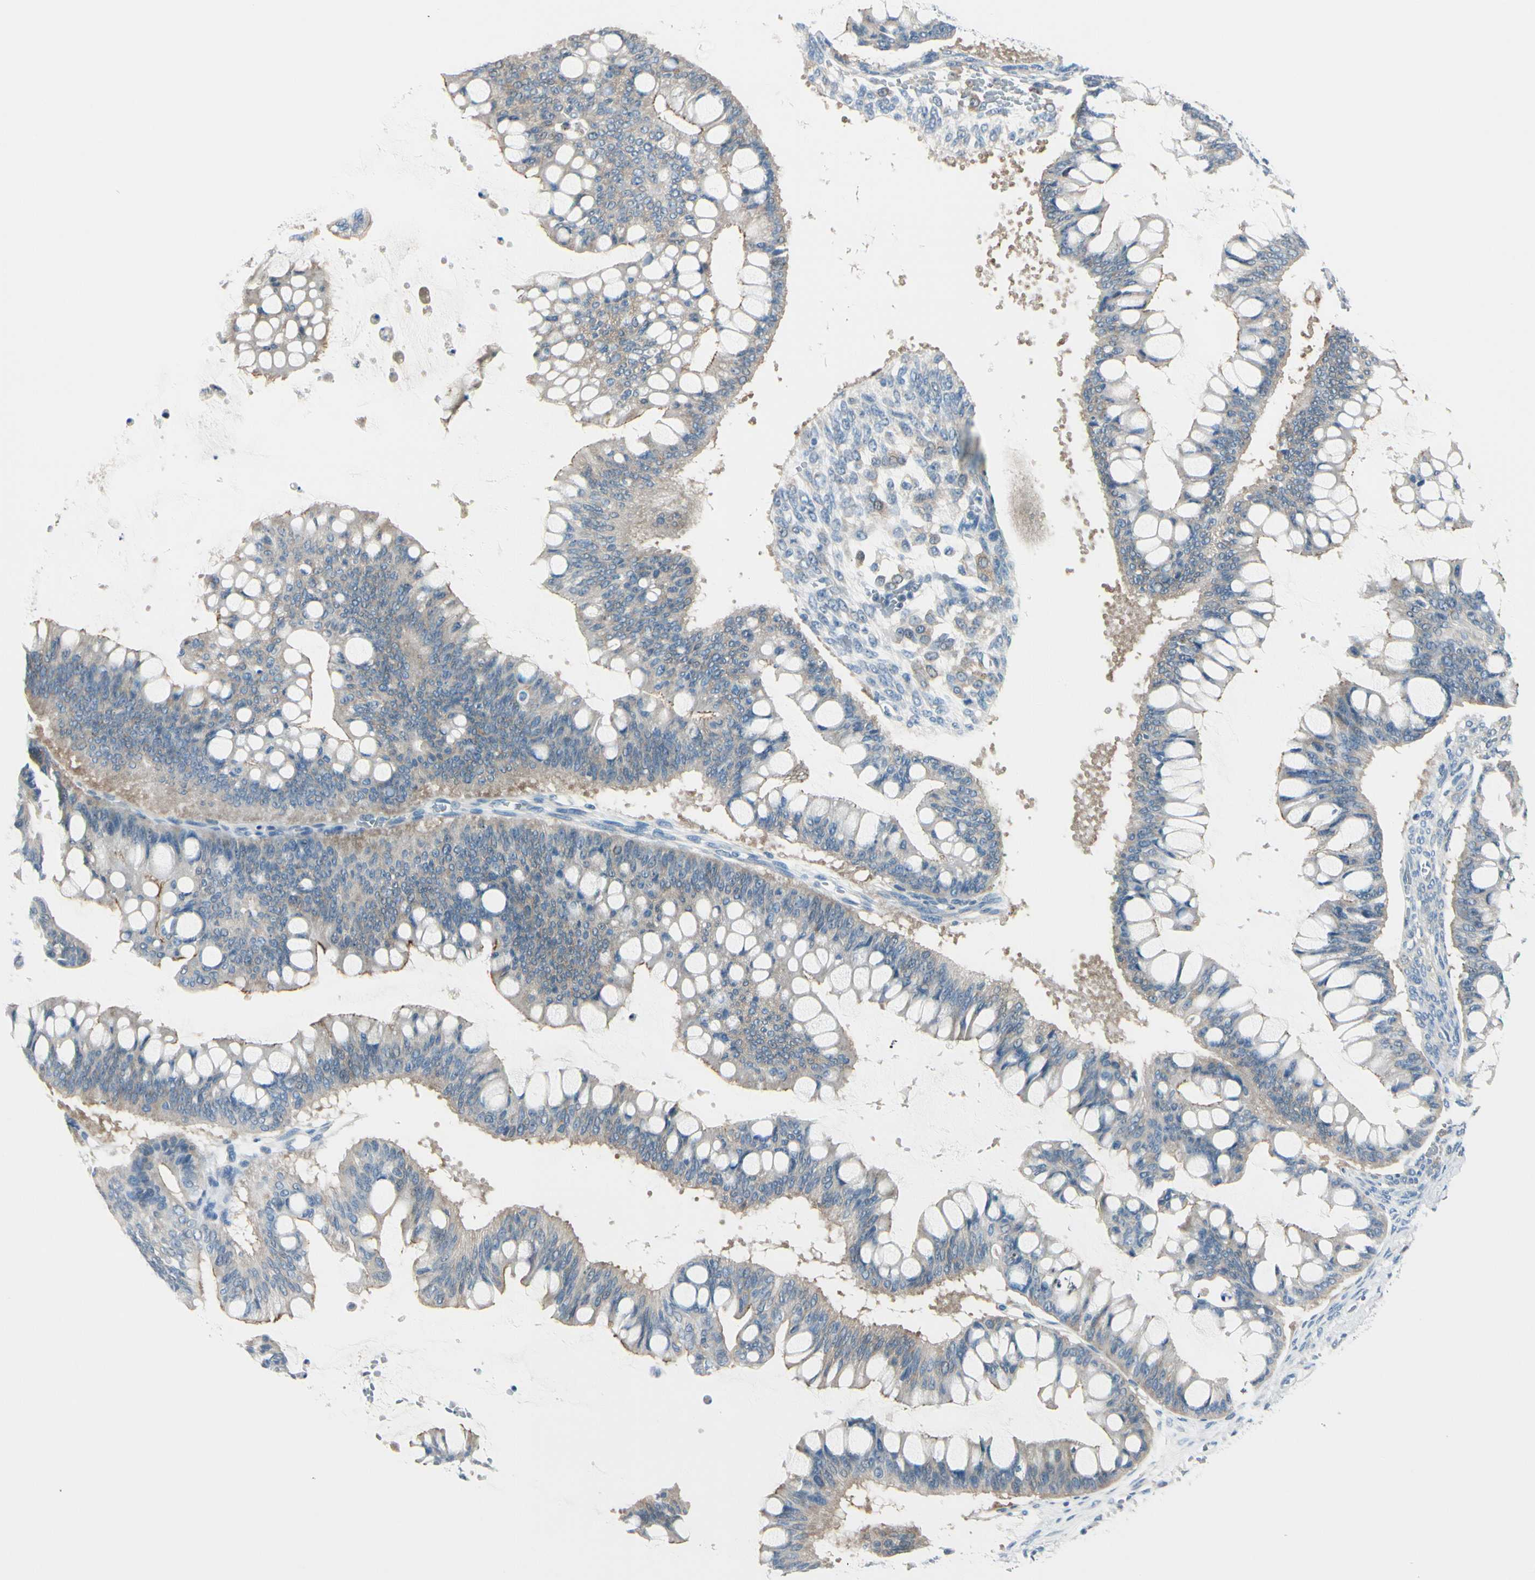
{"staining": {"intensity": "weak", "quantity": "25%-75%", "location": "cytoplasmic/membranous"}, "tissue": "ovarian cancer", "cell_type": "Tumor cells", "image_type": "cancer", "snomed": [{"axis": "morphology", "description": "Cystadenocarcinoma, mucinous, NOS"}, {"axis": "topography", "description": "Ovary"}], "caption": "Brown immunohistochemical staining in human ovarian mucinous cystadenocarcinoma demonstrates weak cytoplasmic/membranous staining in approximately 25%-75% of tumor cells.", "gene": "PEBP1", "patient": {"sex": "female", "age": 73}}